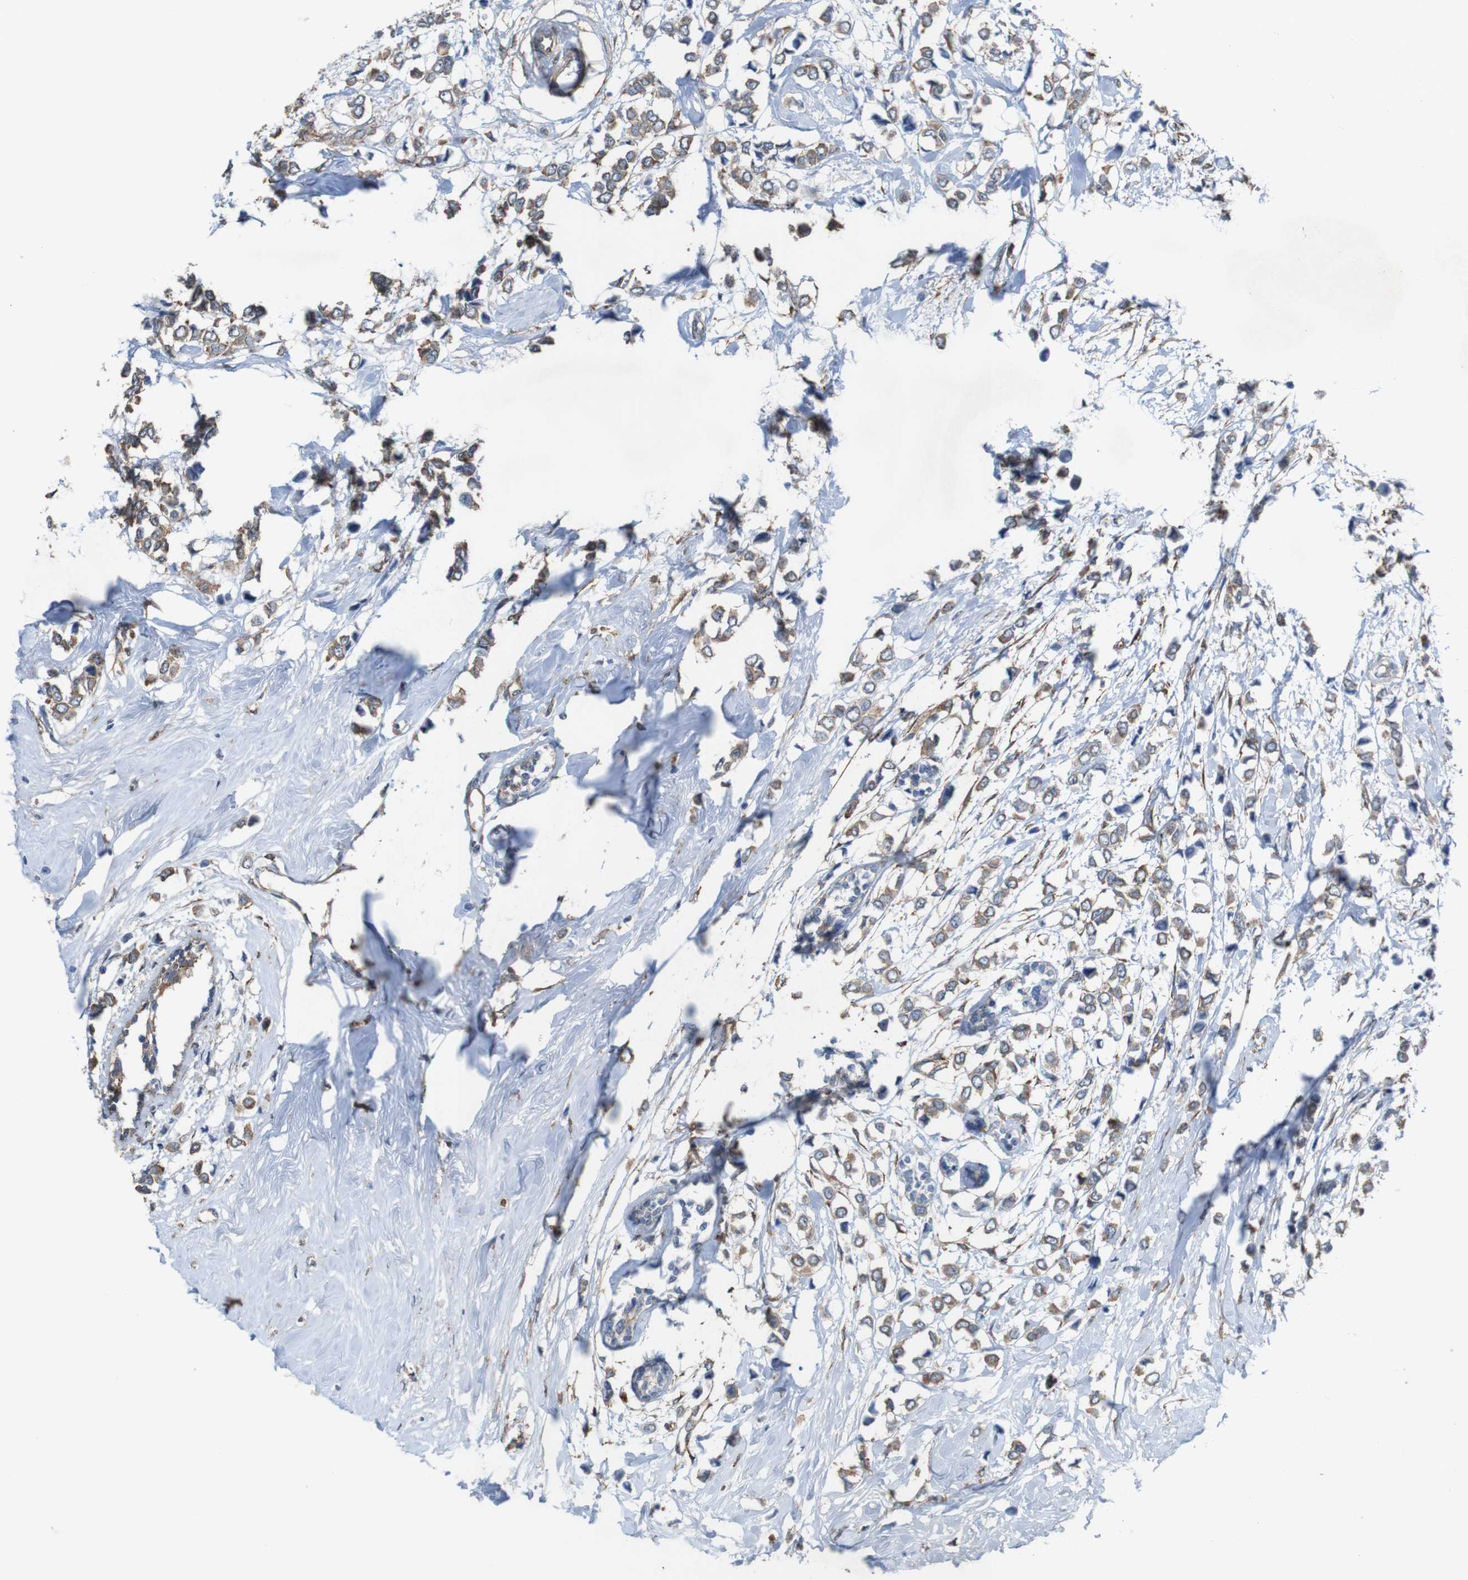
{"staining": {"intensity": "moderate", "quantity": ">75%", "location": "cytoplasmic/membranous"}, "tissue": "breast cancer", "cell_type": "Tumor cells", "image_type": "cancer", "snomed": [{"axis": "morphology", "description": "Lobular carcinoma"}, {"axis": "topography", "description": "Breast"}], "caption": "A high-resolution image shows immunohistochemistry staining of lobular carcinoma (breast), which exhibits moderate cytoplasmic/membranous staining in approximately >75% of tumor cells. The protein of interest is stained brown, and the nuclei are stained in blue (DAB IHC with brightfield microscopy, high magnification).", "gene": "PTGER4", "patient": {"sex": "female", "age": 51}}